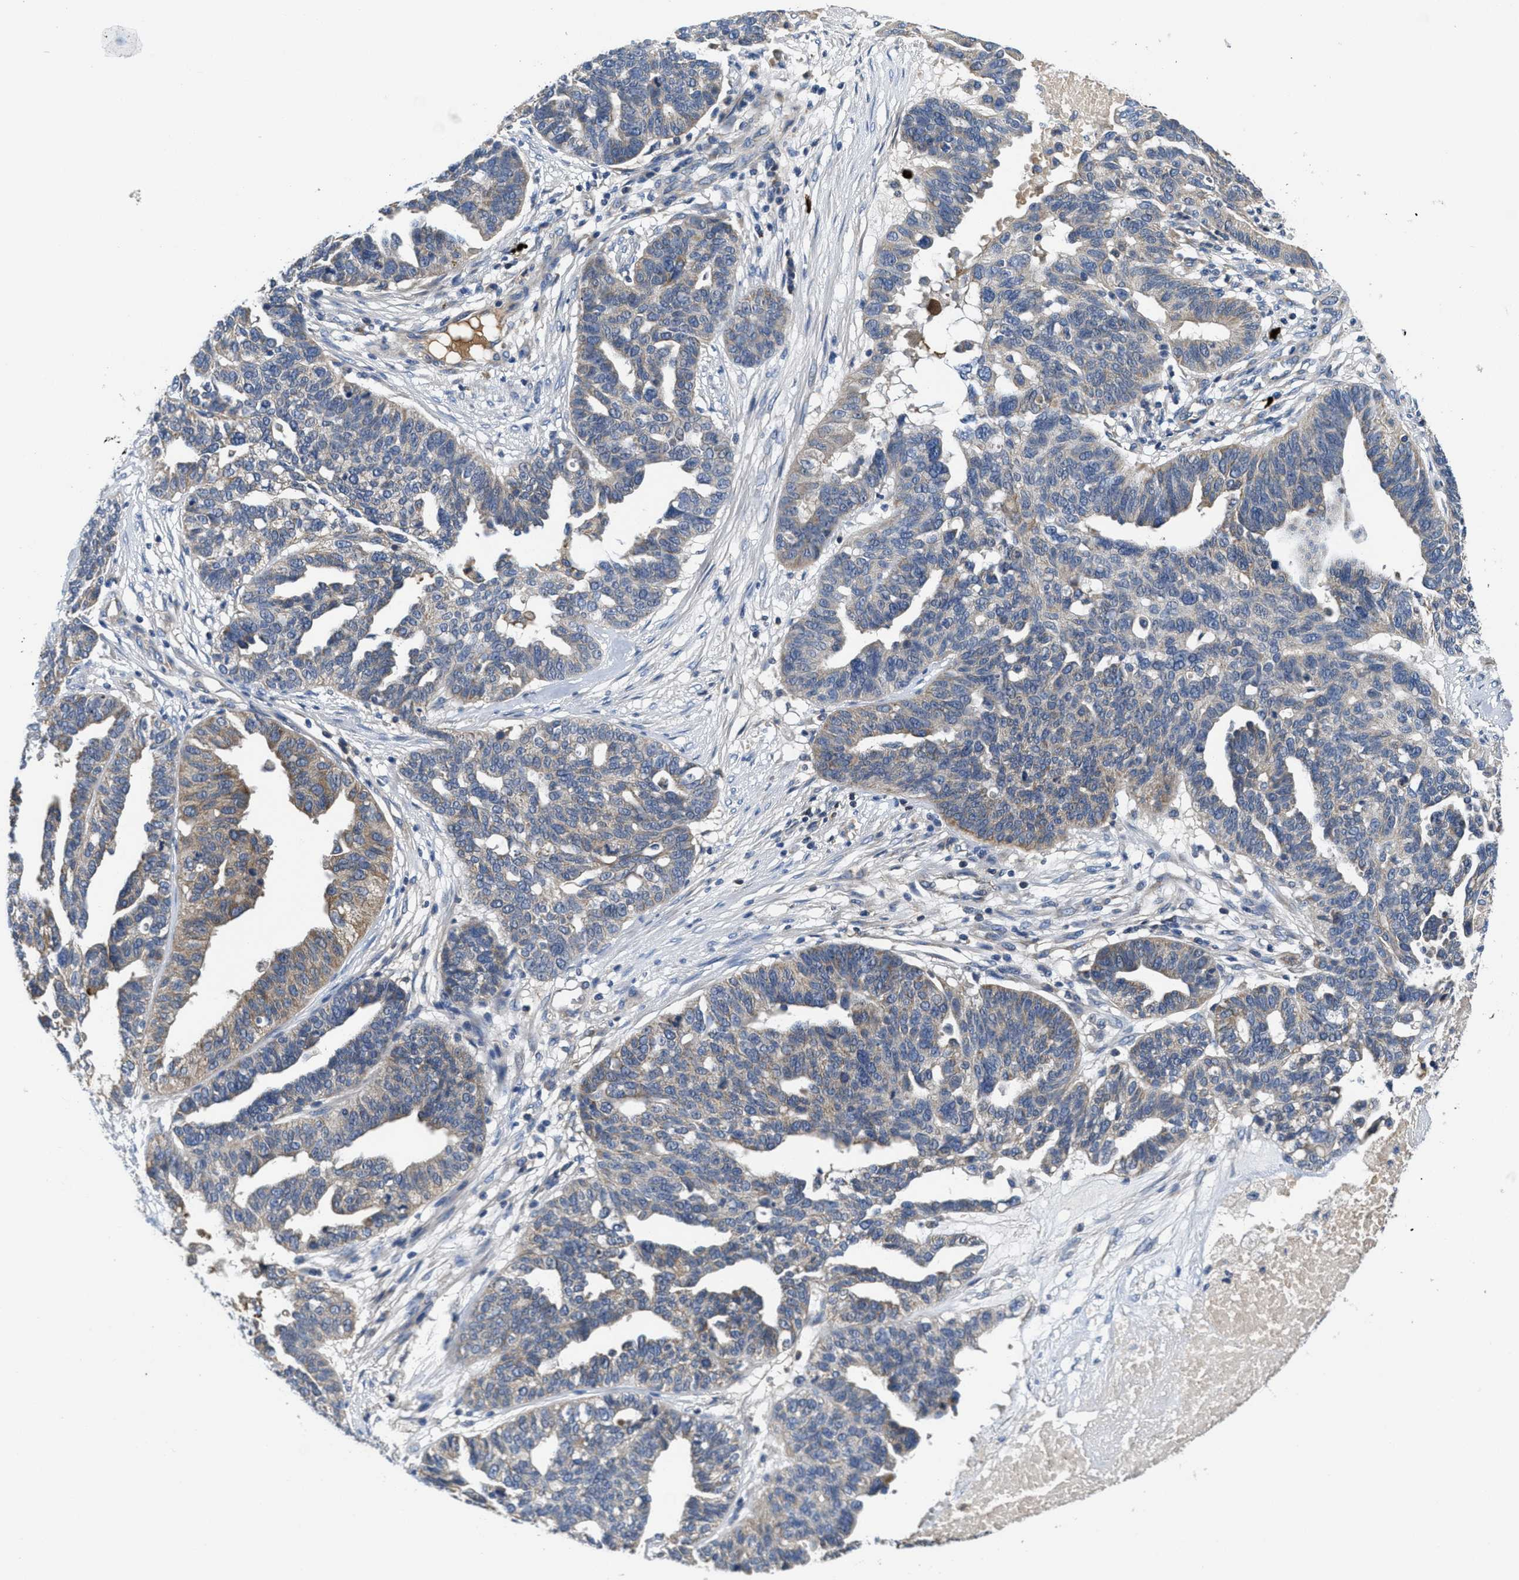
{"staining": {"intensity": "weak", "quantity": "25%-75%", "location": "cytoplasmic/membranous"}, "tissue": "ovarian cancer", "cell_type": "Tumor cells", "image_type": "cancer", "snomed": [{"axis": "morphology", "description": "Cystadenocarcinoma, serous, NOS"}, {"axis": "topography", "description": "Ovary"}], "caption": "Immunohistochemical staining of serous cystadenocarcinoma (ovarian) demonstrates low levels of weak cytoplasmic/membranous protein expression in about 25%-75% of tumor cells. Using DAB (3,3'-diaminobenzidine) (brown) and hematoxylin (blue) stains, captured at high magnification using brightfield microscopy.", "gene": "GALK1", "patient": {"sex": "female", "age": 59}}